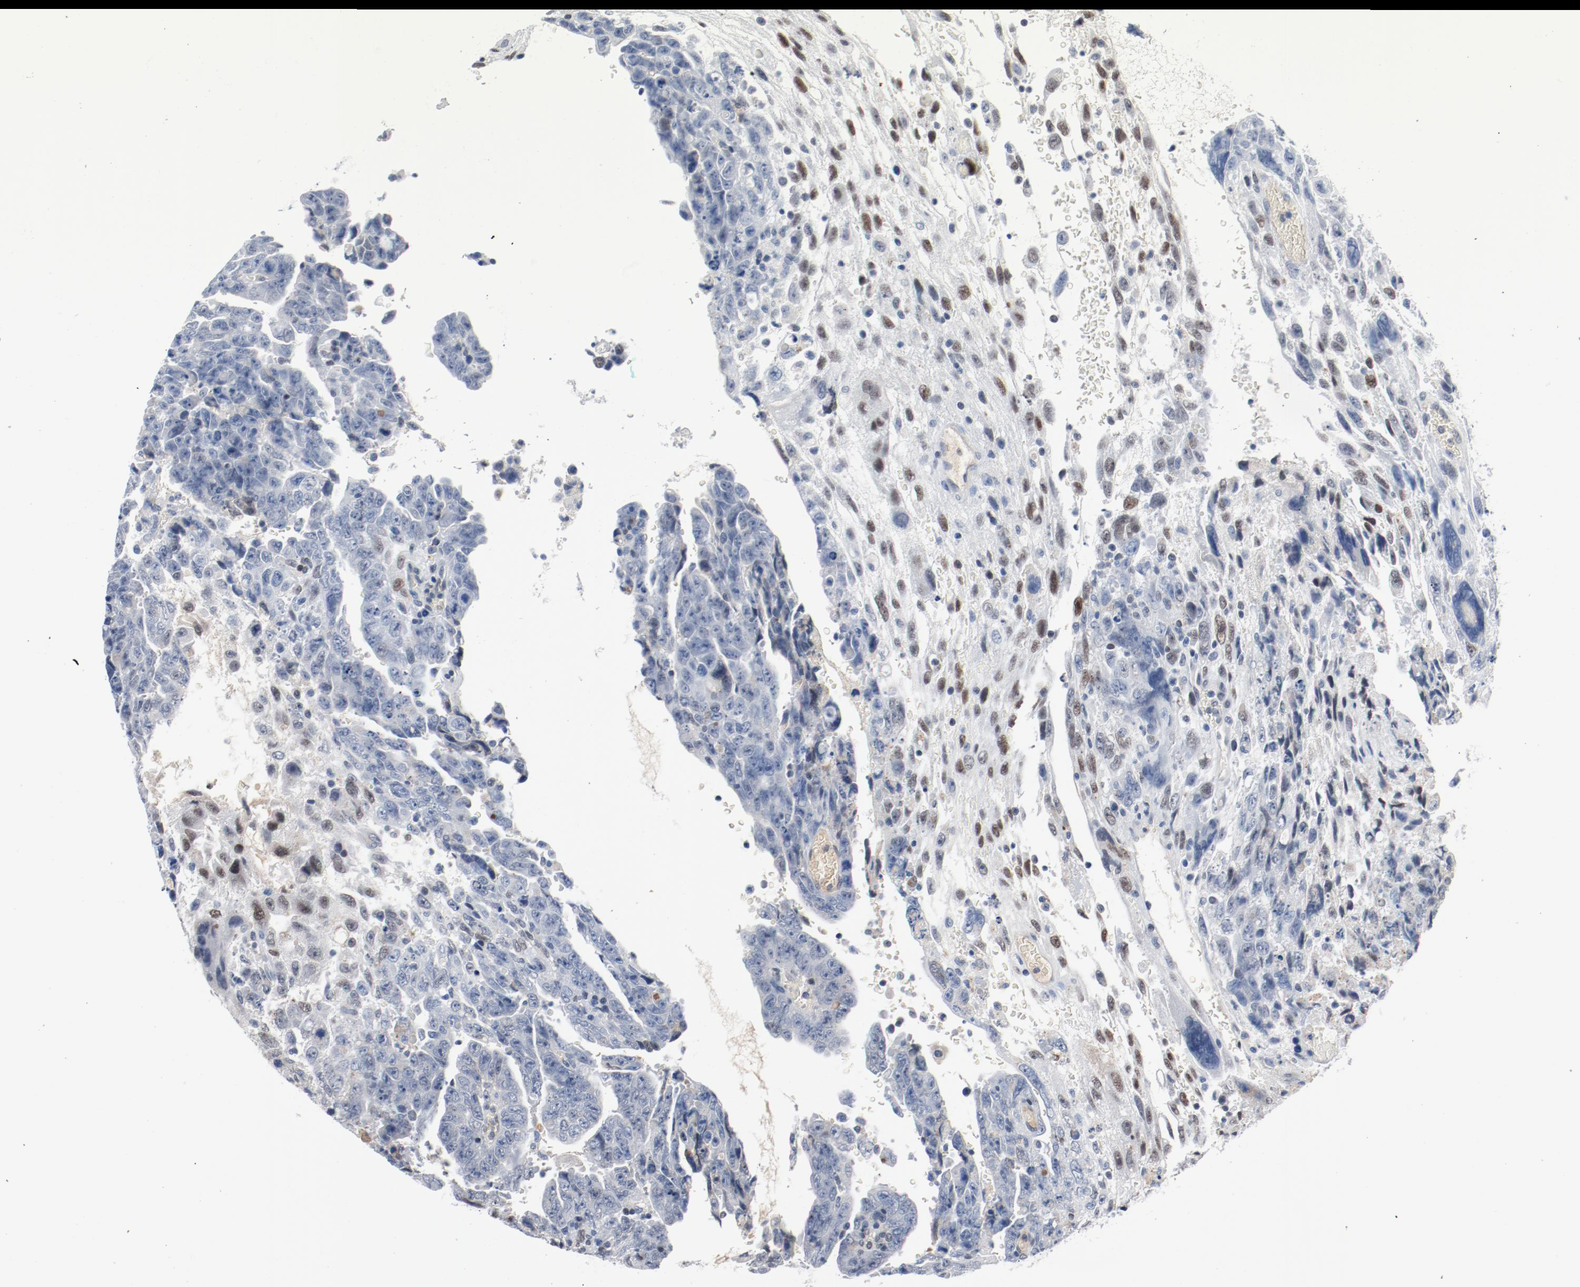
{"staining": {"intensity": "negative", "quantity": "none", "location": "none"}, "tissue": "testis cancer", "cell_type": "Tumor cells", "image_type": "cancer", "snomed": [{"axis": "morphology", "description": "Carcinoma, Embryonal, NOS"}, {"axis": "topography", "description": "Testis"}], "caption": "DAB immunohistochemical staining of human testis cancer (embryonal carcinoma) shows no significant staining in tumor cells.", "gene": "FOXP1", "patient": {"sex": "male", "age": 28}}